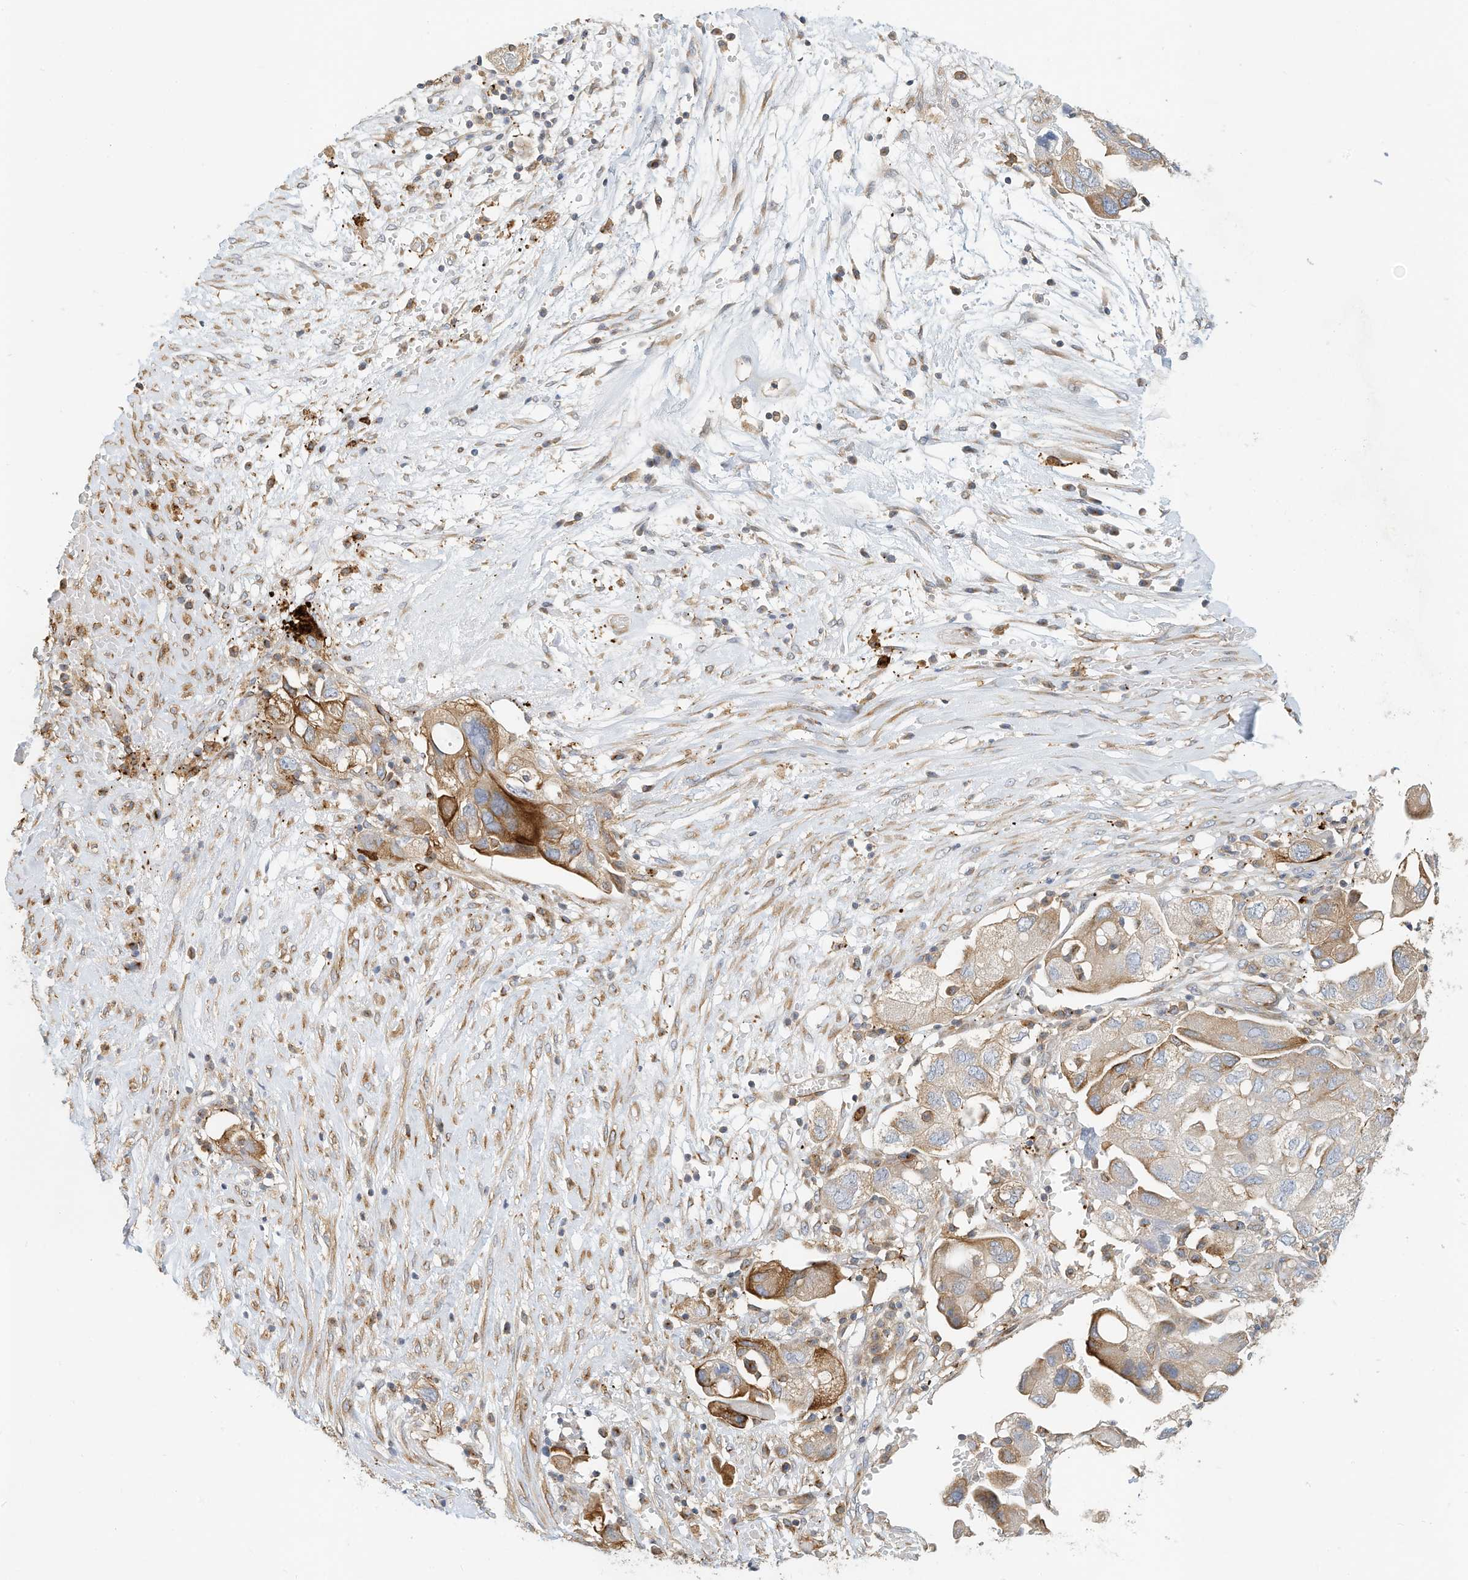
{"staining": {"intensity": "moderate", "quantity": "25%-75%", "location": "cytoplasmic/membranous"}, "tissue": "ovarian cancer", "cell_type": "Tumor cells", "image_type": "cancer", "snomed": [{"axis": "morphology", "description": "Carcinoma, NOS"}, {"axis": "morphology", "description": "Cystadenocarcinoma, serous, NOS"}, {"axis": "topography", "description": "Ovary"}], "caption": "Immunohistochemistry histopathology image of neoplastic tissue: human carcinoma (ovarian) stained using IHC demonstrates medium levels of moderate protein expression localized specifically in the cytoplasmic/membranous of tumor cells, appearing as a cytoplasmic/membranous brown color.", "gene": "MICAL1", "patient": {"sex": "female", "age": 69}}